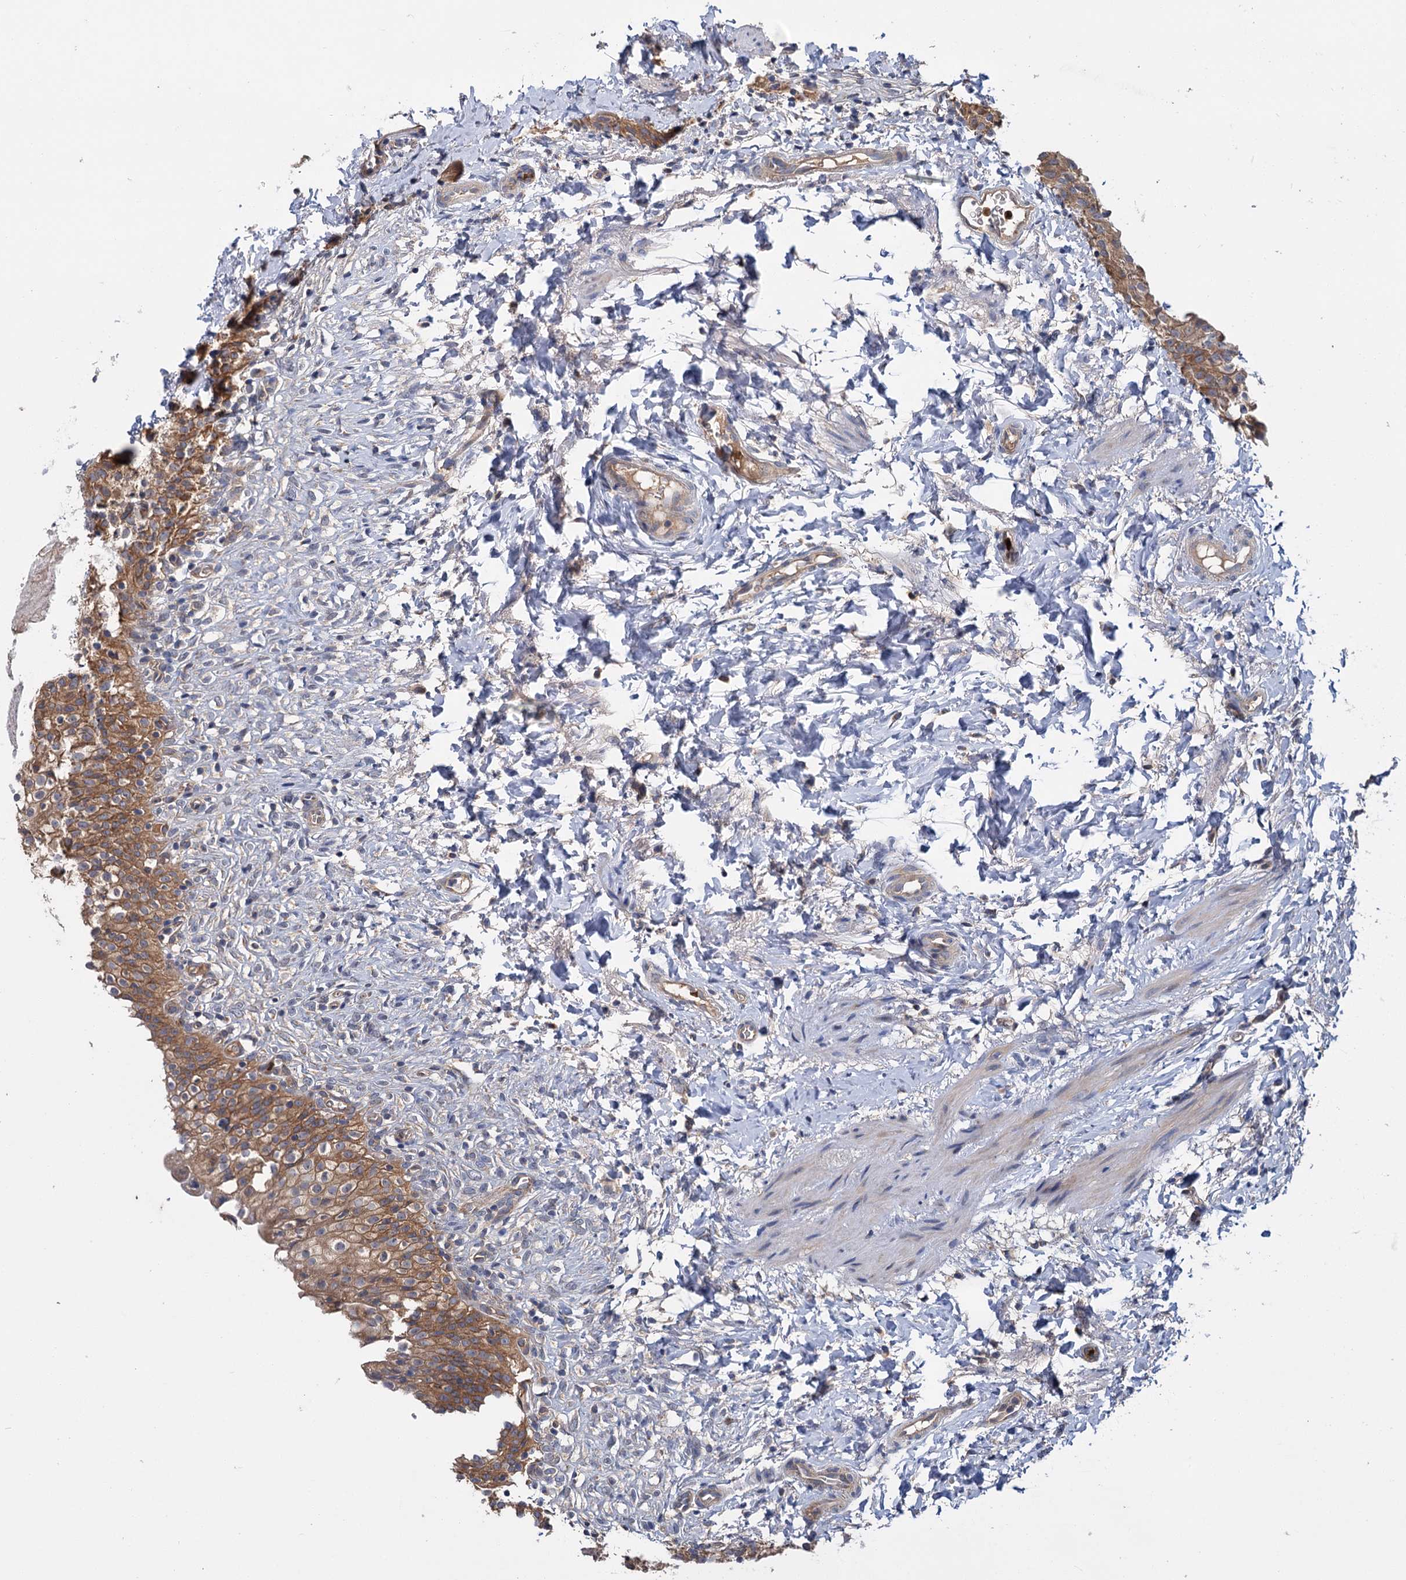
{"staining": {"intensity": "moderate", "quantity": ">75%", "location": "cytoplasmic/membranous"}, "tissue": "urinary bladder", "cell_type": "Urothelial cells", "image_type": "normal", "snomed": [{"axis": "morphology", "description": "Normal tissue, NOS"}, {"axis": "topography", "description": "Urinary bladder"}], "caption": "A histopathology image of human urinary bladder stained for a protein shows moderate cytoplasmic/membranous brown staining in urothelial cells. (DAB IHC, brown staining for protein, blue staining for nuclei).", "gene": "DYNC2H1", "patient": {"sex": "male", "age": 55}}